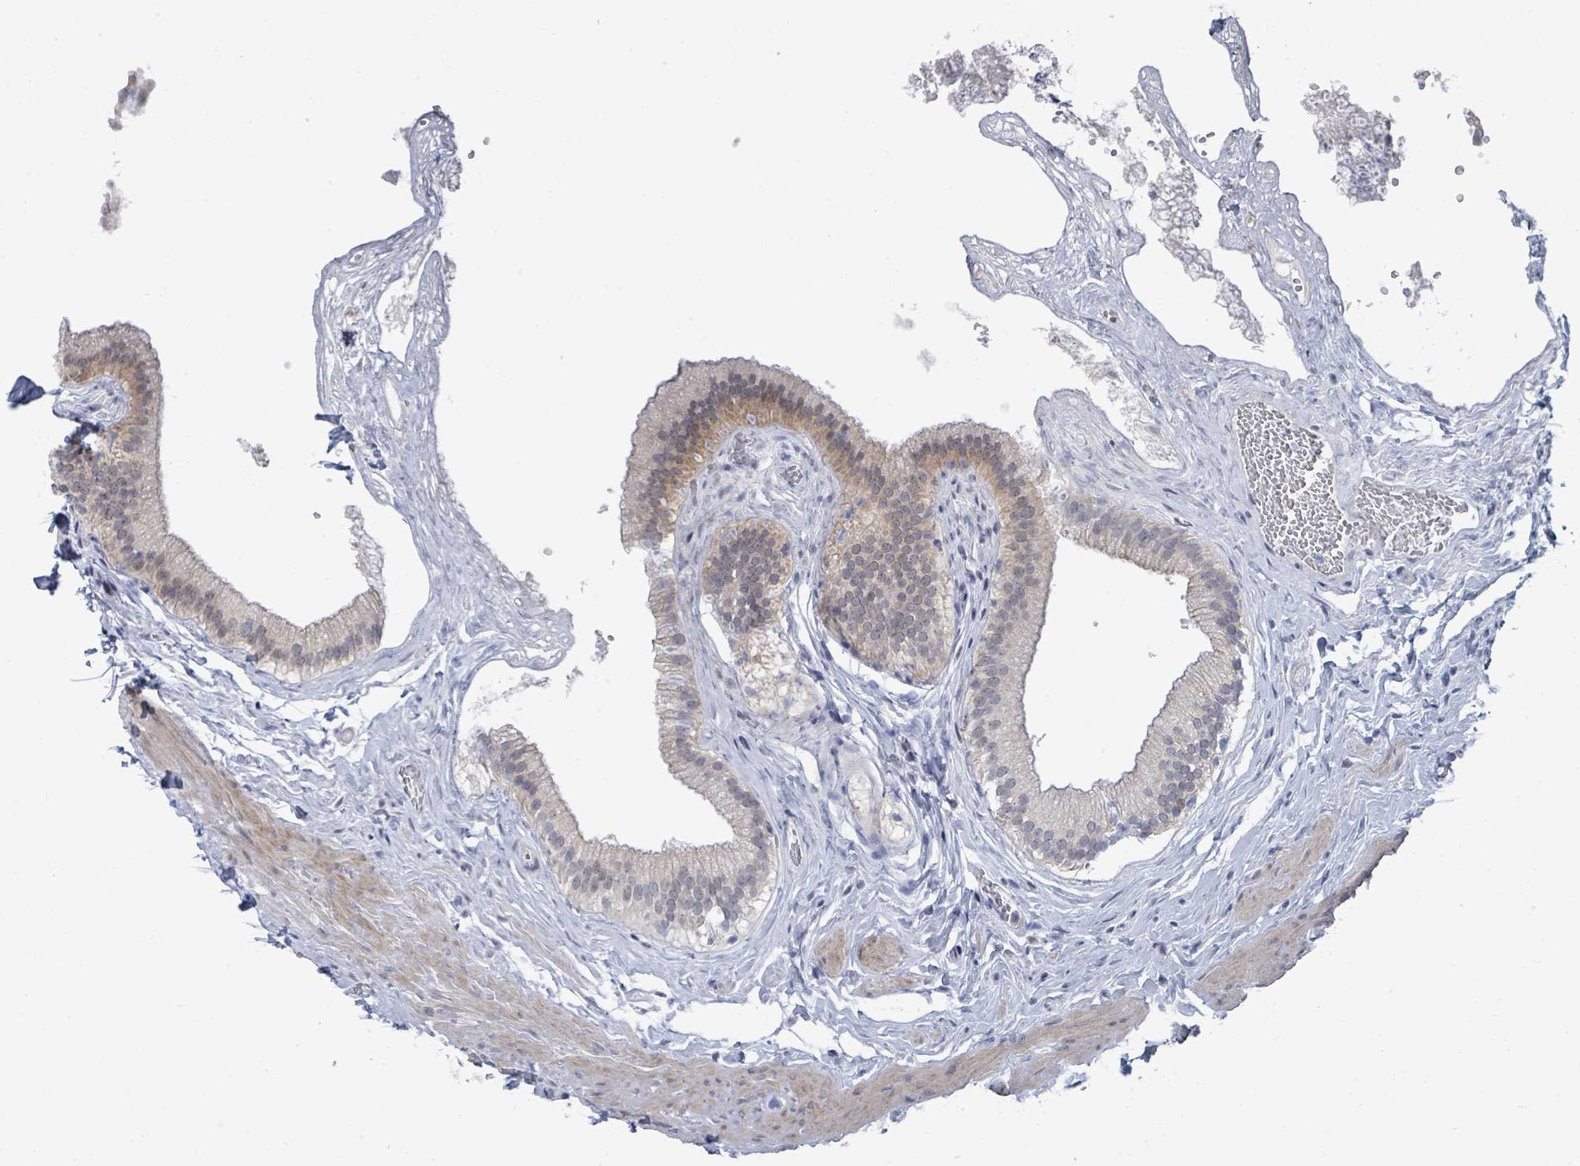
{"staining": {"intensity": "moderate", "quantity": "25%-75%", "location": "cytoplasmic/membranous,nuclear"}, "tissue": "gallbladder", "cell_type": "Glandular cells", "image_type": "normal", "snomed": [{"axis": "morphology", "description": "Normal tissue, NOS"}, {"axis": "topography", "description": "Gallbladder"}], "caption": "Moderate cytoplasmic/membranous,nuclear staining is identified in approximately 25%-75% of glandular cells in unremarkable gallbladder. Using DAB (3,3'-diaminobenzidine) (brown) and hematoxylin (blue) stains, captured at high magnification using brightfield microscopy.", "gene": "CT45A10", "patient": {"sex": "female", "age": 54}}